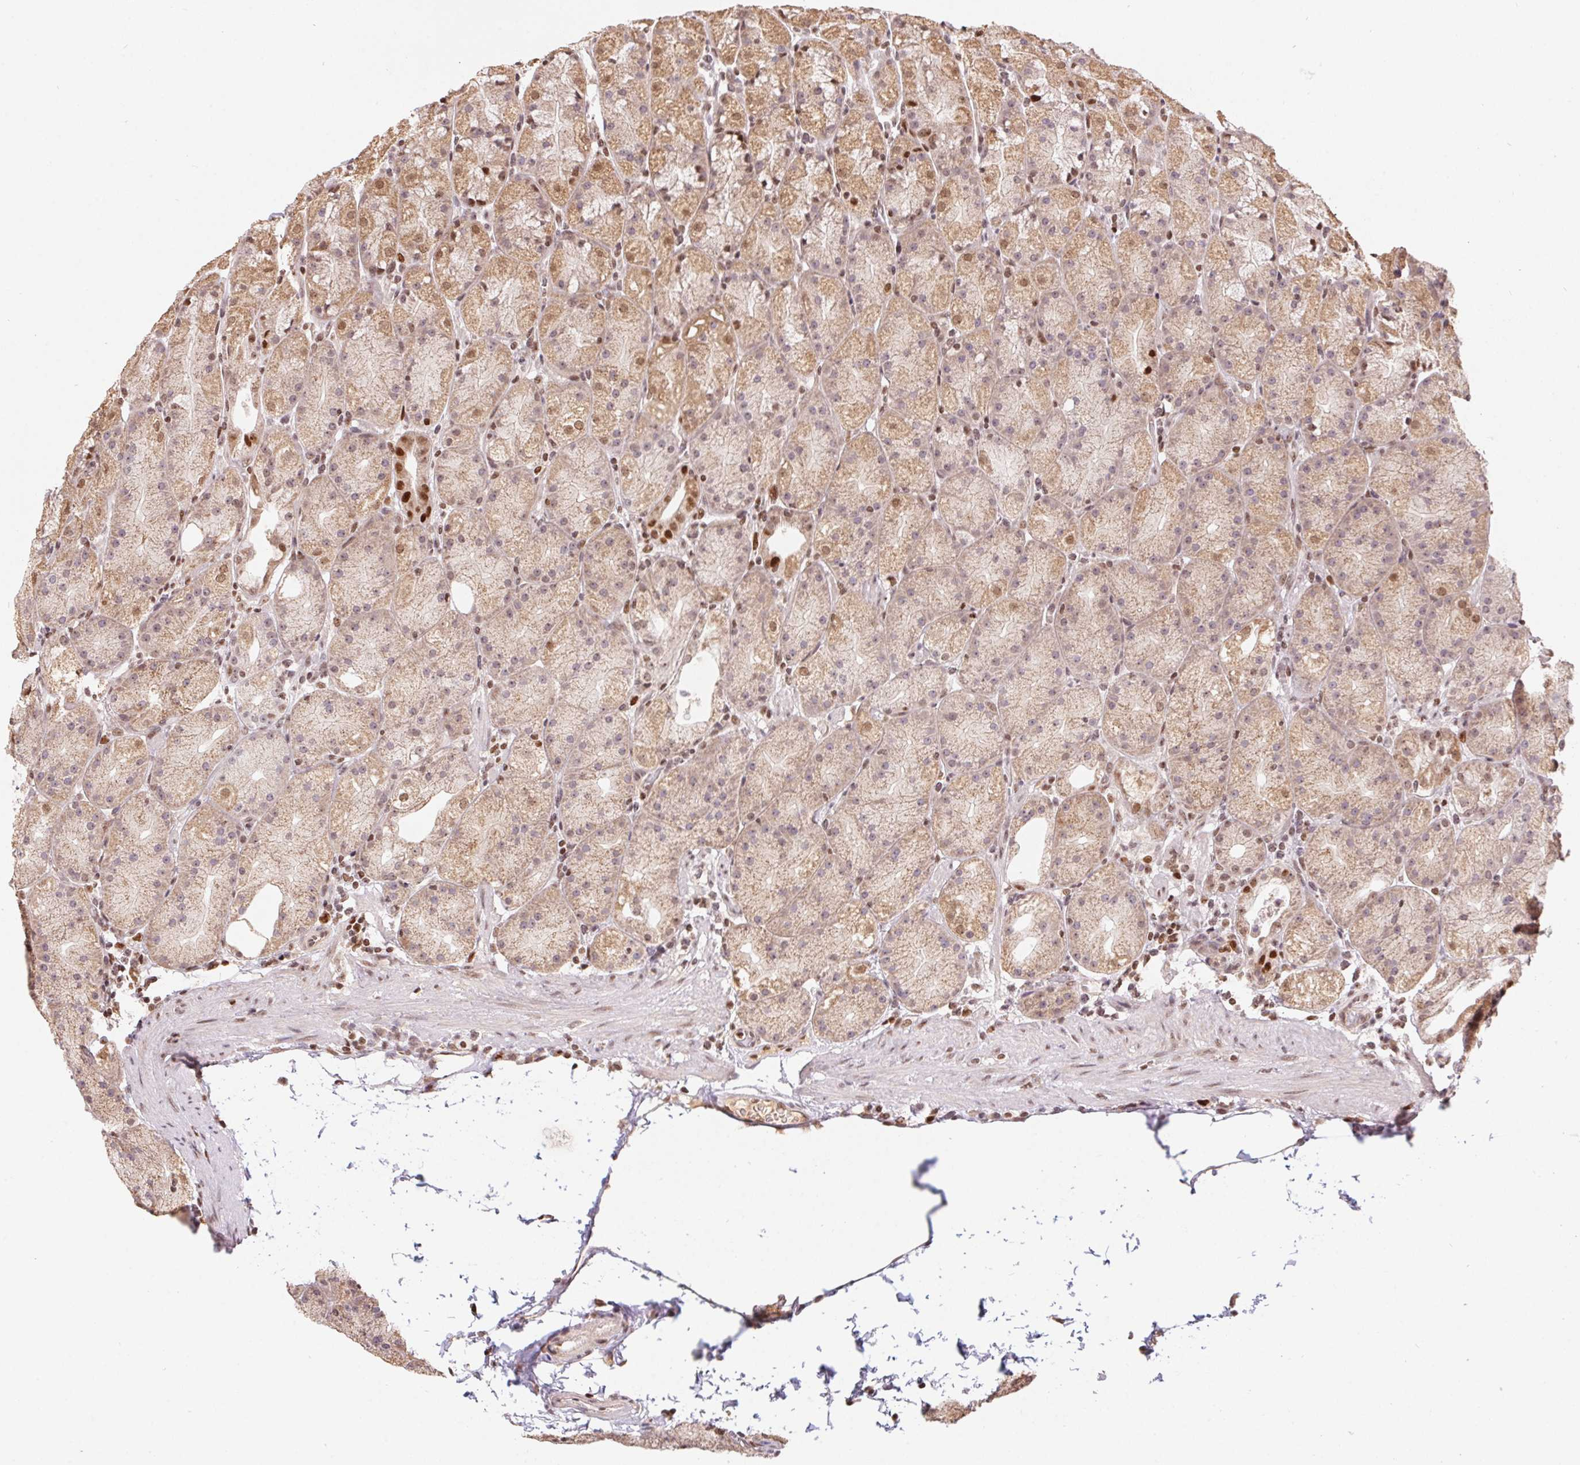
{"staining": {"intensity": "moderate", "quantity": ">75%", "location": "cytoplasmic/membranous,nuclear"}, "tissue": "stomach", "cell_type": "Glandular cells", "image_type": "normal", "snomed": [{"axis": "morphology", "description": "Normal tissue, NOS"}, {"axis": "topography", "description": "Stomach, upper"}, {"axis": "topography", "description": "Stomach"}], "caption": "Protein staining of unremarkable stomach demonstrates moderate cytoplasmic/membranous,nuclear positivity in about >75% of glandular cells. The staining is performed using DAB brown chromogen to label protein expression. The nuclei are counter-stained blue using hematoxylin.", "gene": "POLD3", "patient": {"sex": "male", "age": 48}}